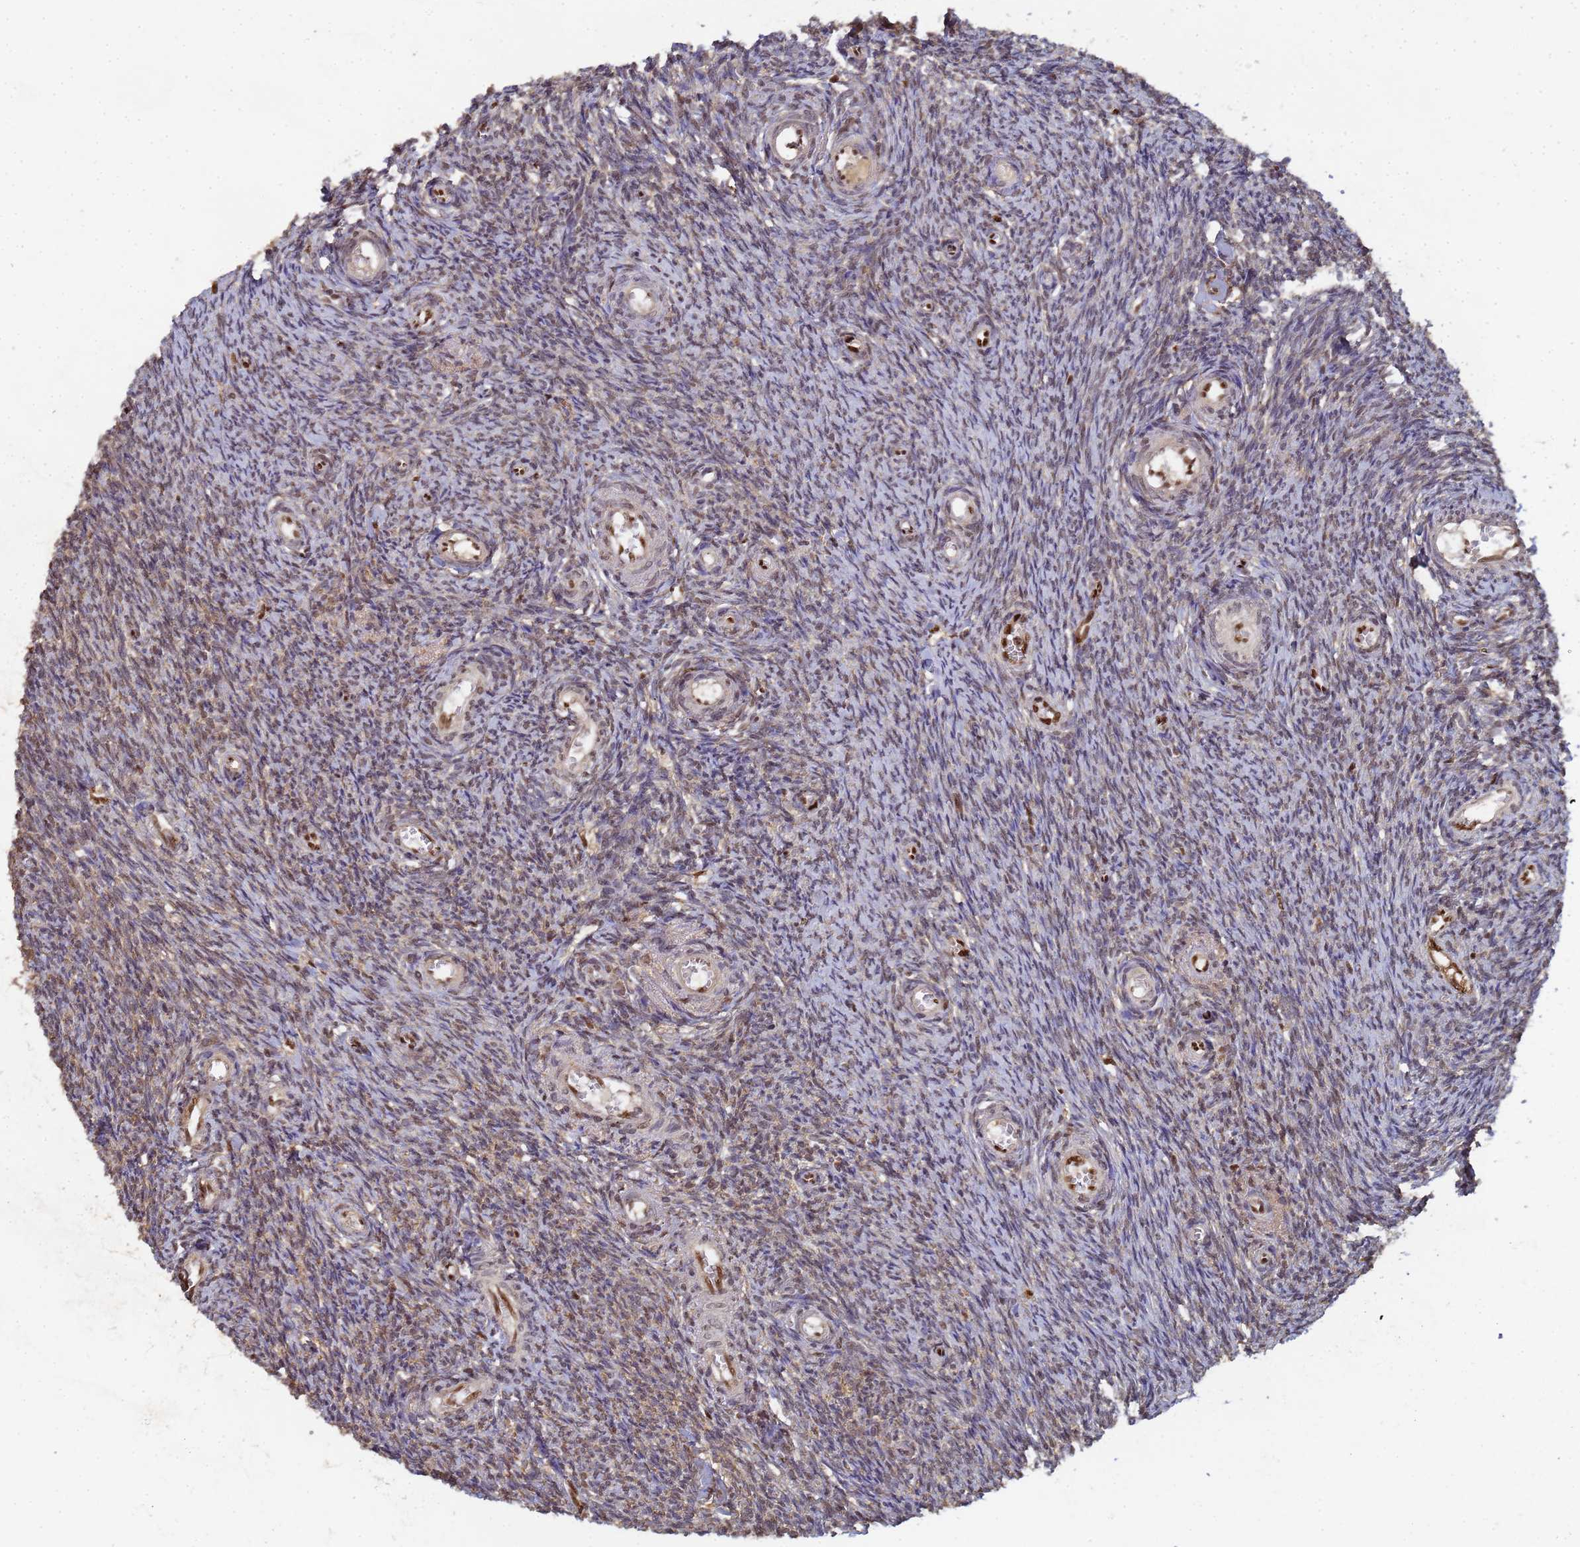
{"staining": {"intensity": "moderate", "quantity": ">75%", "location": "cytoplasmic/membranous,nuclear"}, "tissue": "ovary", "cell_type": "Follicle cells", "image_type": "normal", "snomed": [{"axis": "morphology", "description": "Normal tissue, NOS"}, {"axis": "topography", "description": "Ovary"}], "caption": "Follicle cells reveal medium levels of moderate cytoplasmic/membranous,nuclear staining in approximately >75% of cells in benign human ovary.", "gene": "SECISBP2", "patient": {"sex": "female", "age": 44}}